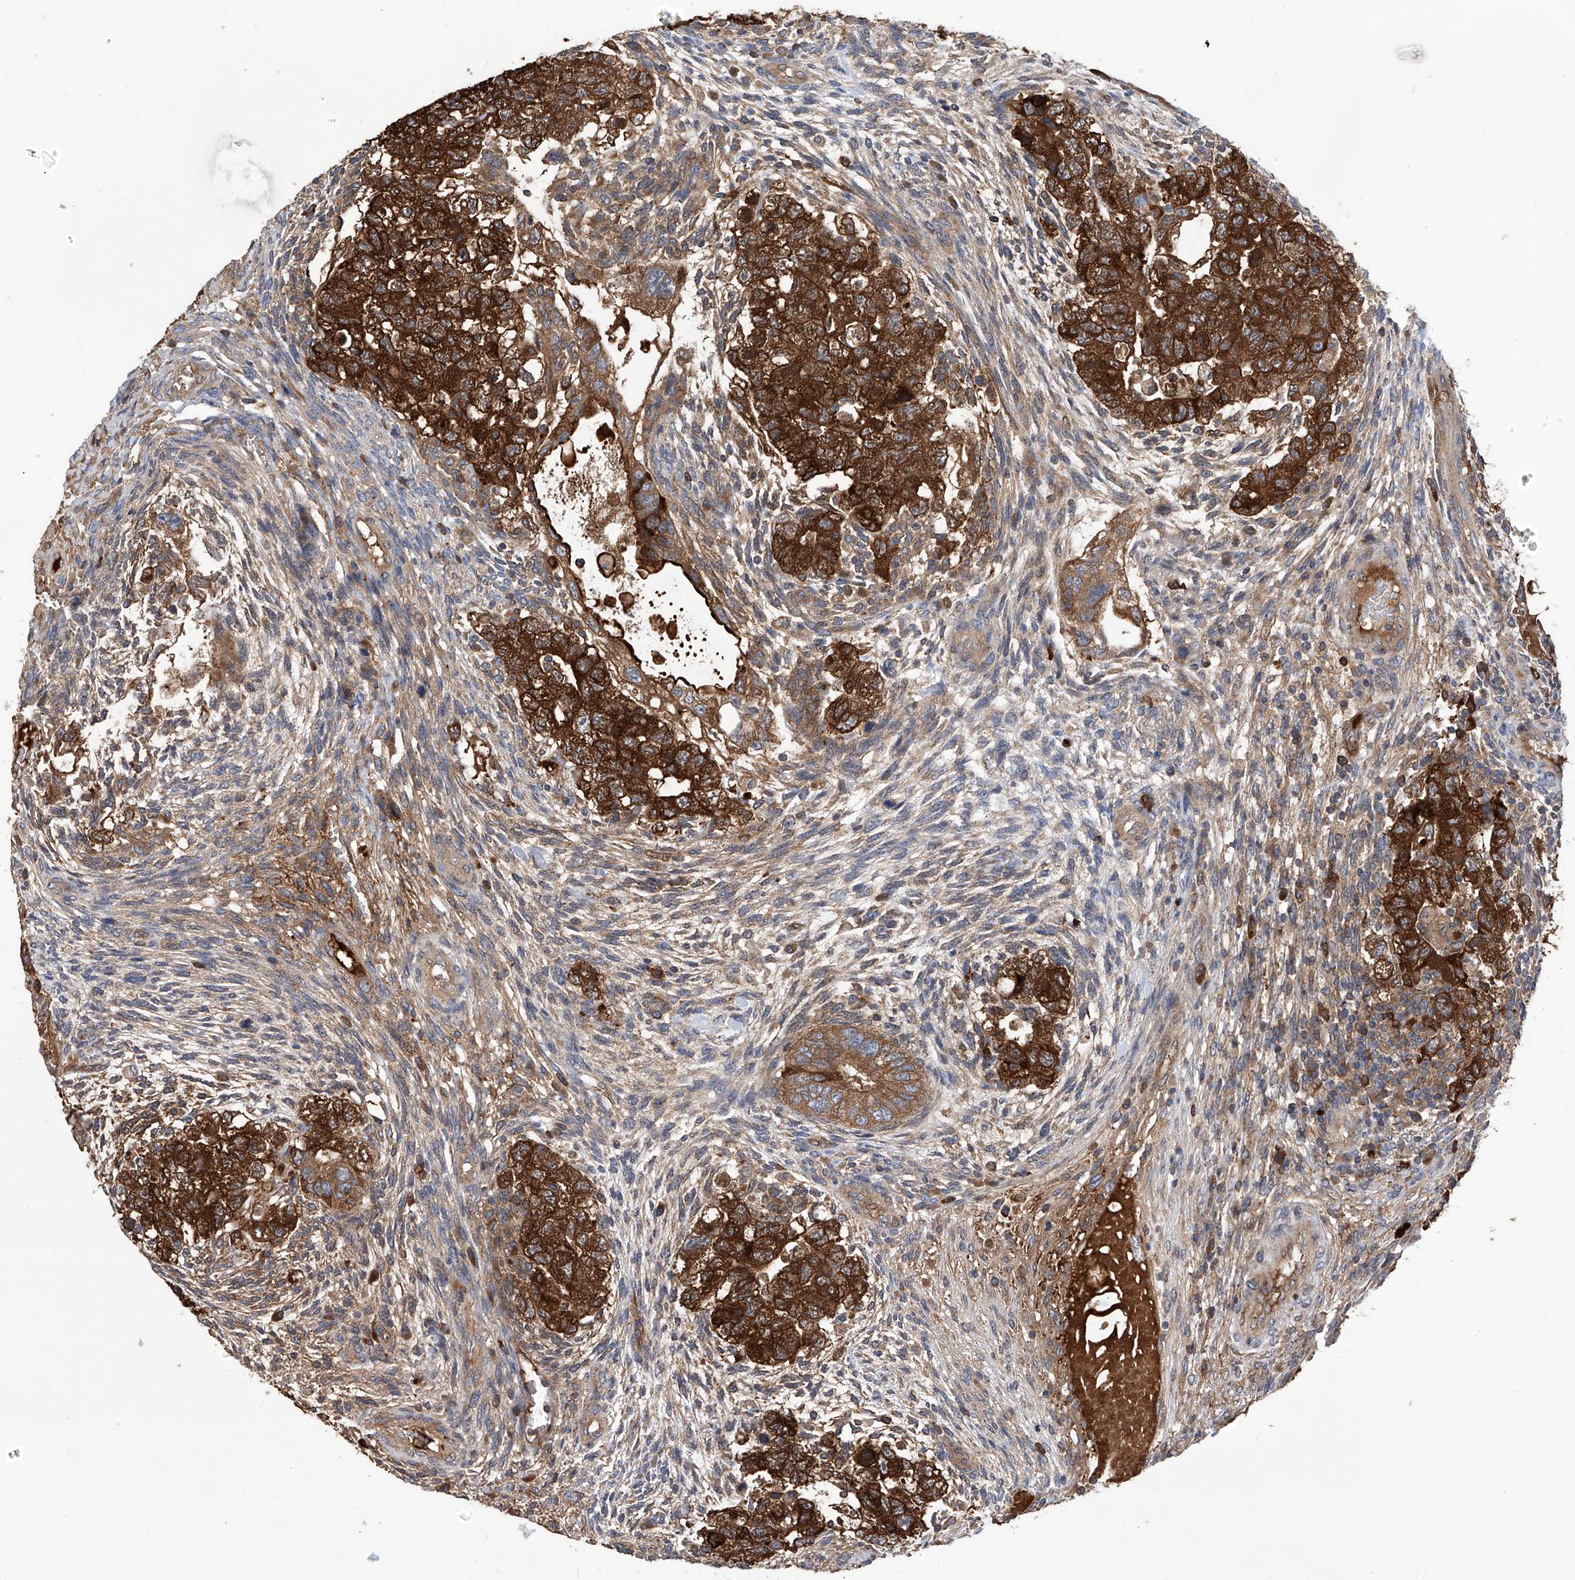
{"staining": {"intensity": "strong", "quantity": ">75%", "location": "cytoplasmic/membranous"}, "tissue": "testis cancer", "cell_type": "Tumor cells", "image_type": "cancer", "snomed": [{"axis": "morphology", "description": "Carcinoma, Embryonal, NOS"}, {"axis": "topography", "description": "Testis"}], "caption": "DAB immunohistochemical staining of testis cancer (embryonal carcinoma) shows strong cytoplasmic/membranous protein positivity in approximately >75% of tumor cells. Using DAB (brown) and hematoxylin (blue) stains, captured at high magnification using brightfield microscopy.", "gene": "NUDT17", "patient": {"sex": "male", "age": 36}}